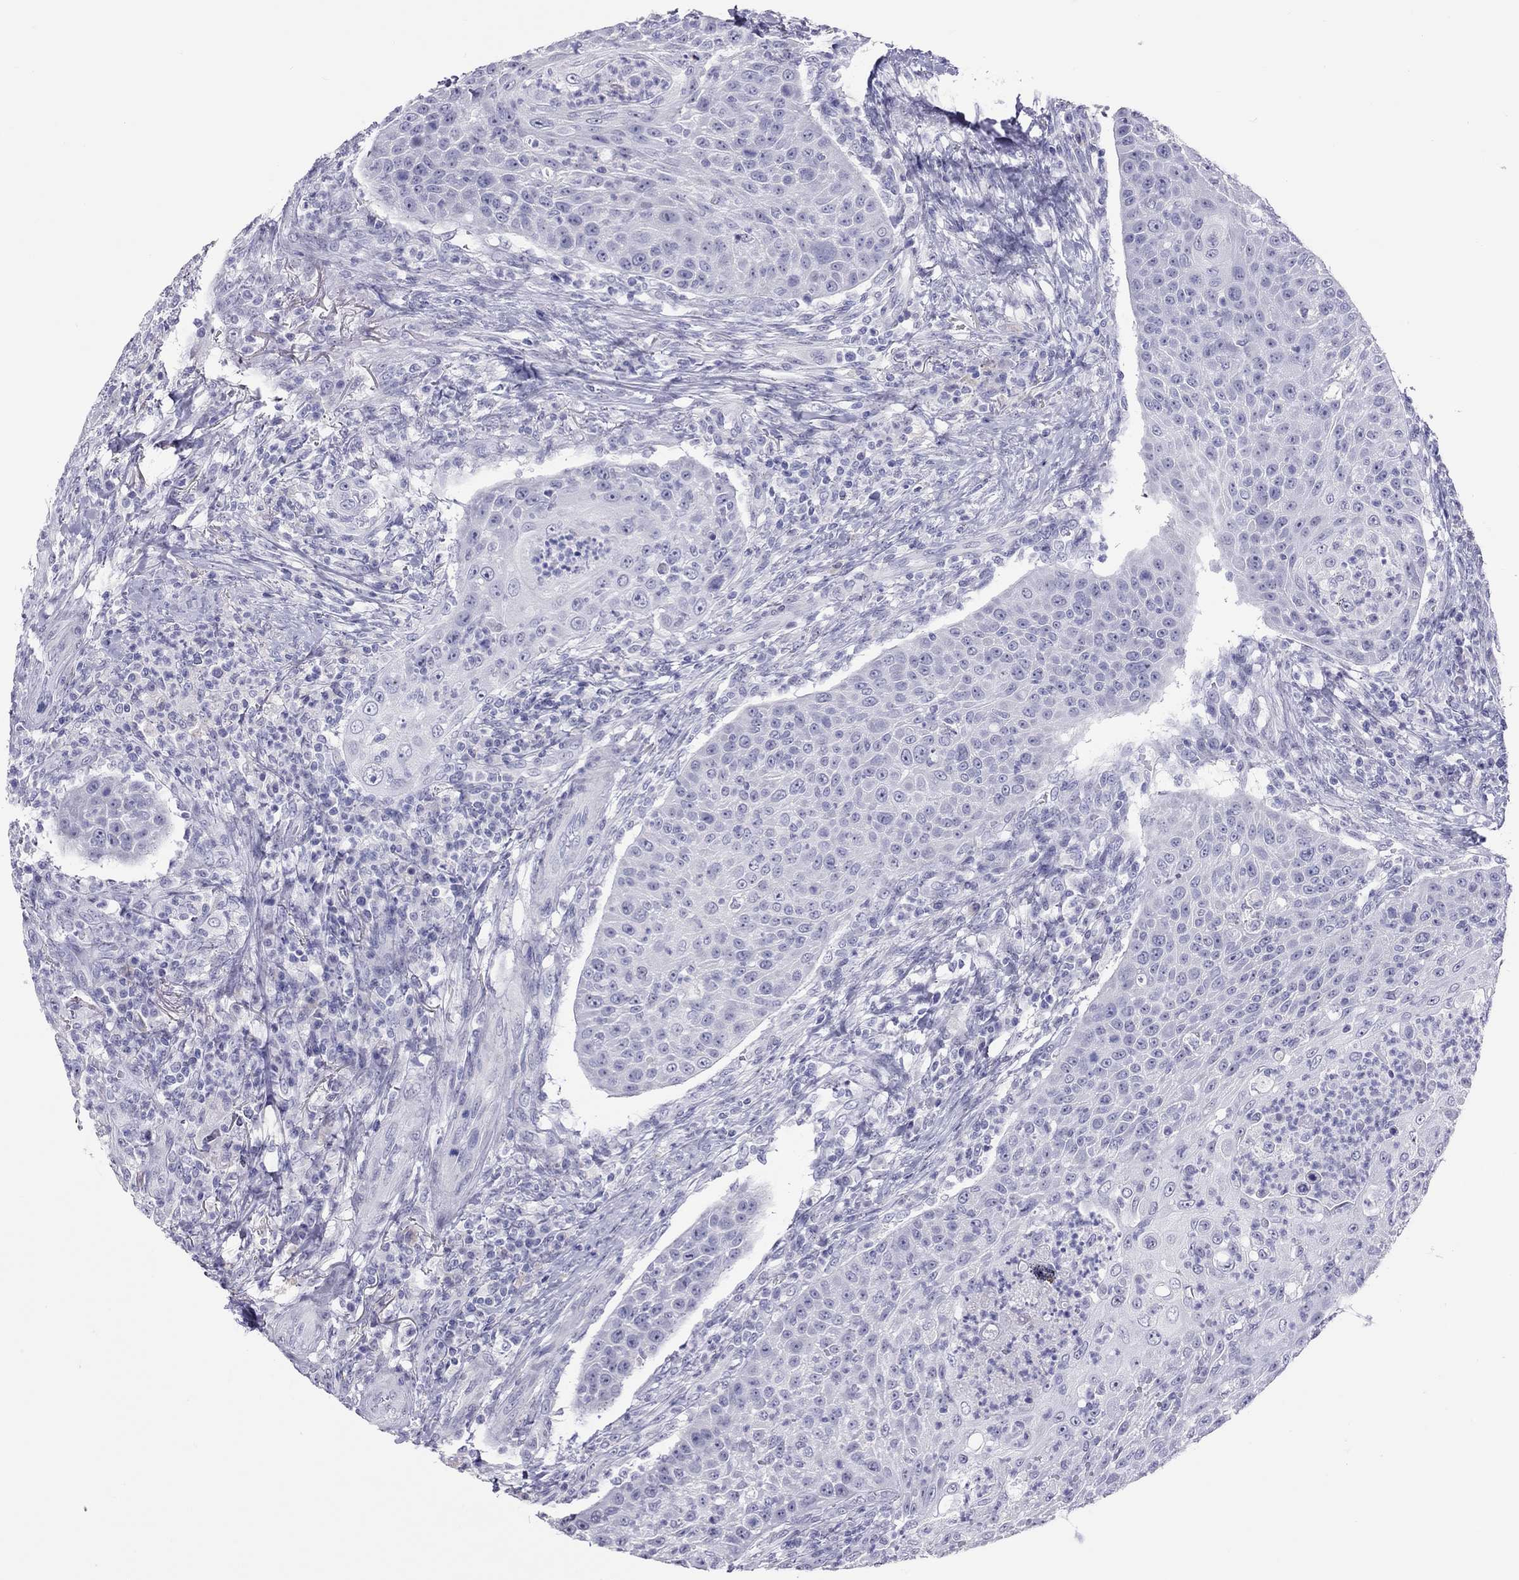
{"staining": {"intensity": "negative", "quantity": "none", "location": "none"}, "tissue": "head and neck cancer", "cell_type": "Tumor cells", "image_type": "cancer", "snomed": [{"axis": "morphology", "description": "Squamous cell carcinoma, NOS"}, {"axis": "topography", "description": "Head-Neck"}], "caption": "Immunohistochemistry image of neoplastic tissue: head and neck cancer stained with DAB demonstrates no significant protein positivity in tumor cells.", "gene": "STAG3", "patient": {"sex": "male", "age": 69}}